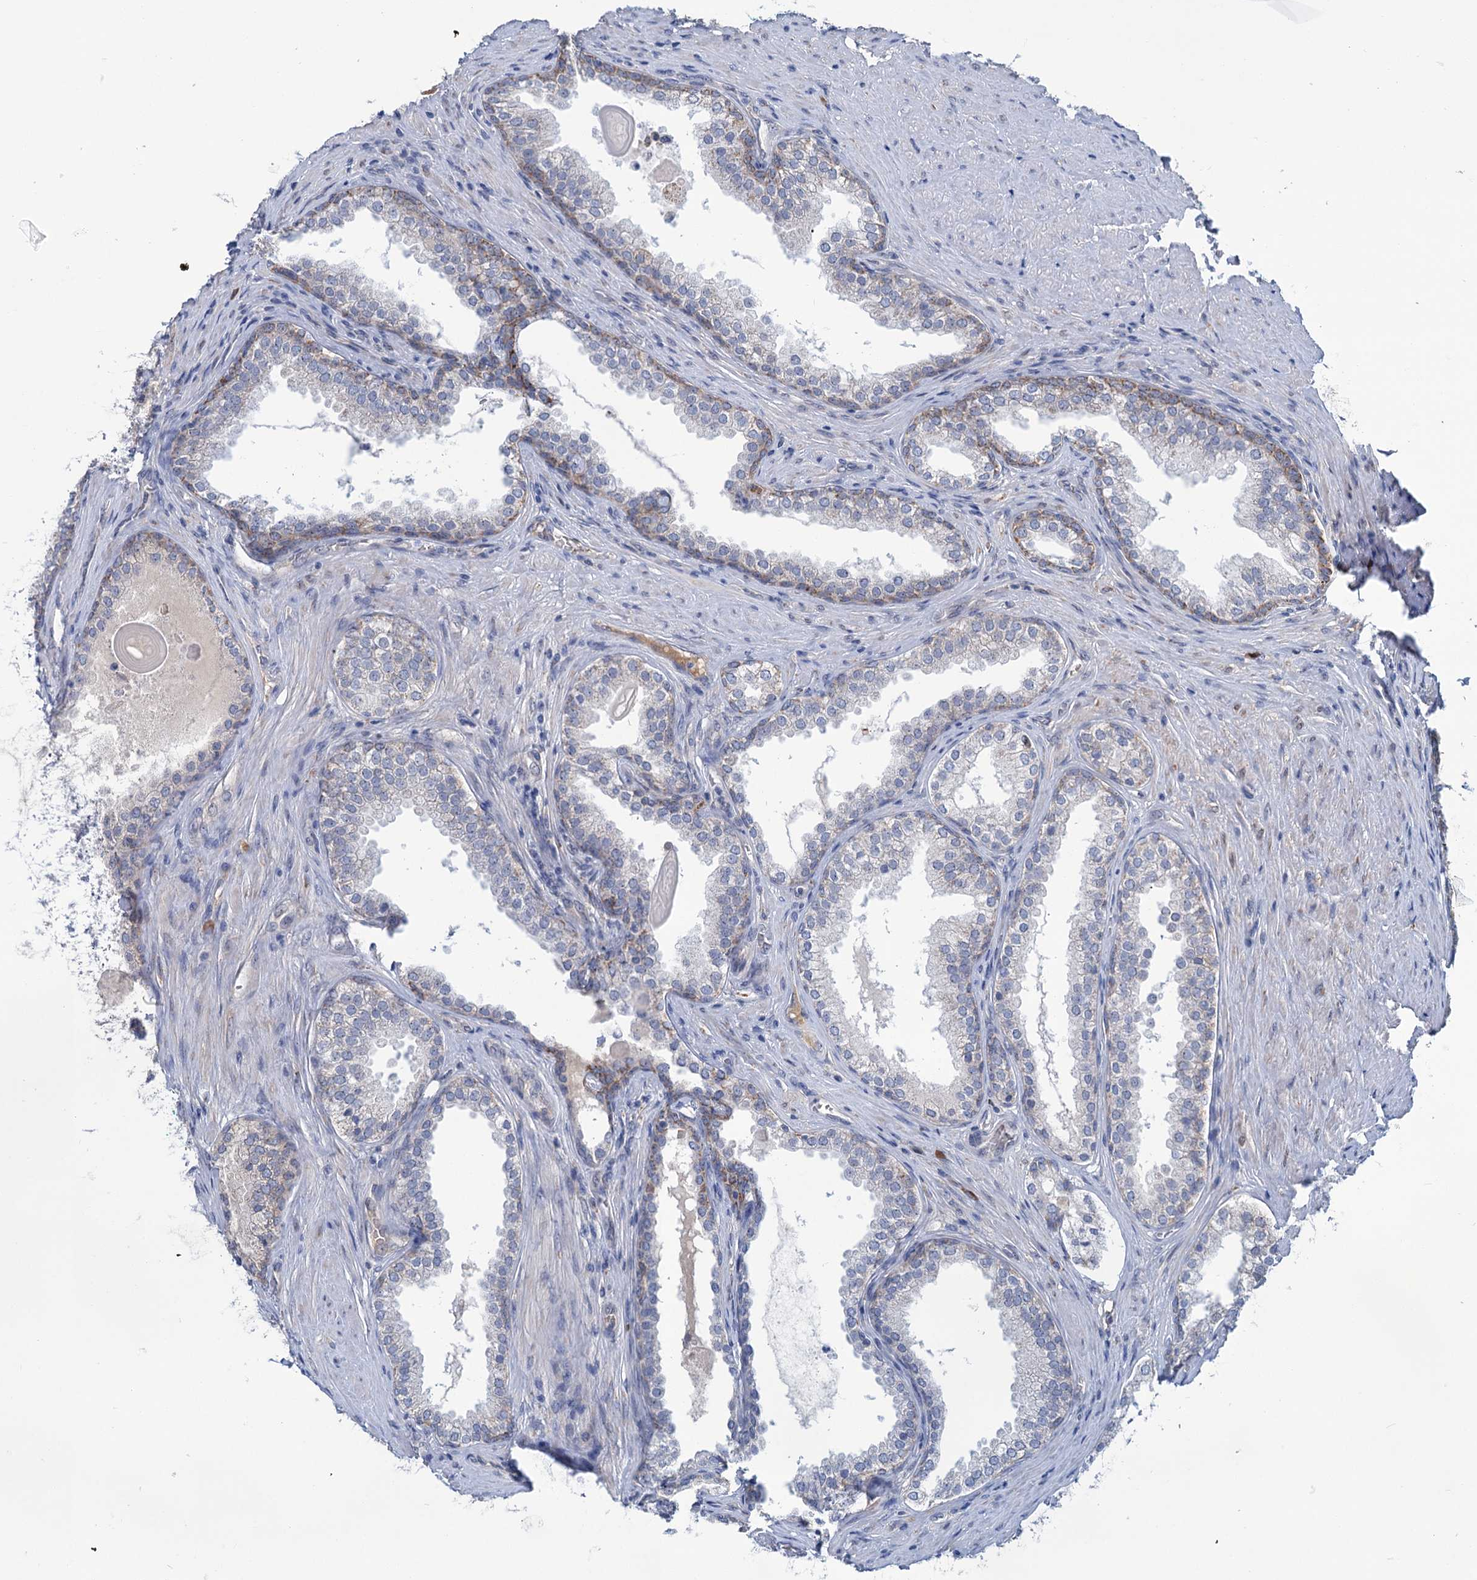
{"staining": {"intensity": "weak", "quantity": "<25%", "location": "cytoplasmic/membranous"}, "tissue": "prostate cancer", "cell_type": "Tumor cells", "image_type": "cancer", "snomed": [{"axis": "morphology", "description": "Adenocarcinoma, High grade"}, {"axis": "topography", "description": "Prostate"}], "caption": "The micrograph demonstrates no staining of tumor cells in prostate cancer (high-grade adenocarcinoma). (DAB (3,3'-diaminobenzidine) IHC visualized using brightfield microscopy, high magnification).", "gene": "LPIN1", "patient": {"sex": "male", "age": 63}}